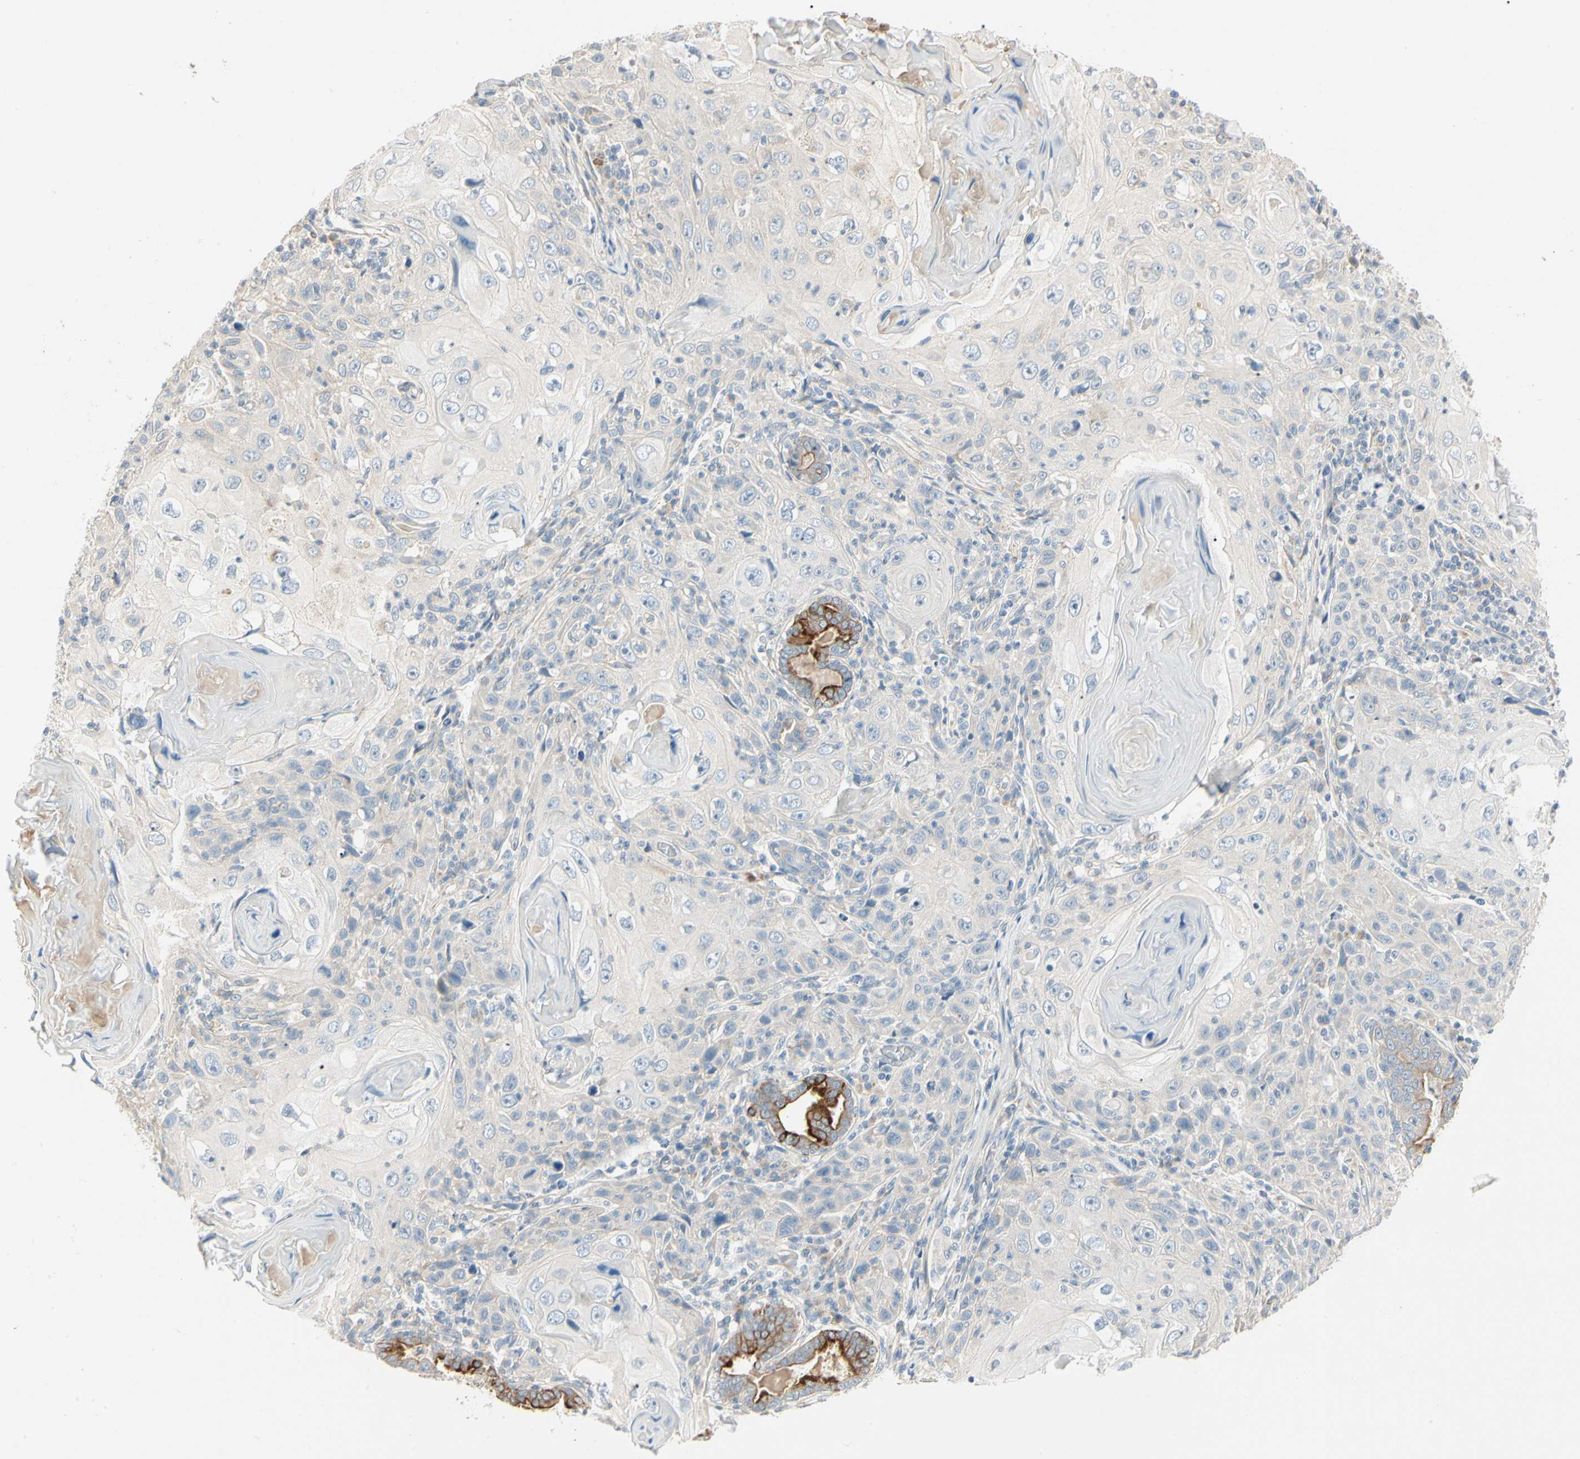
{"staining": {"intensity": "negative", "quantity": "none", "location": "none"}, "tissue": "skin cancer", "cell_type": "Tumor cells", "image_type": "cancer", "snomed": [{"axis": "morphology", "description": "Squamous cell carcinoma, NOS"}, {"axis": "topography", "description": "Skin"}], "caption": "Skin squamous cell carcinoma was stained to show a protein in brown. There is no significant staining in tumor cells.", "gene": "DUSP12", "patient": {"sex": "female", "age": 88}}